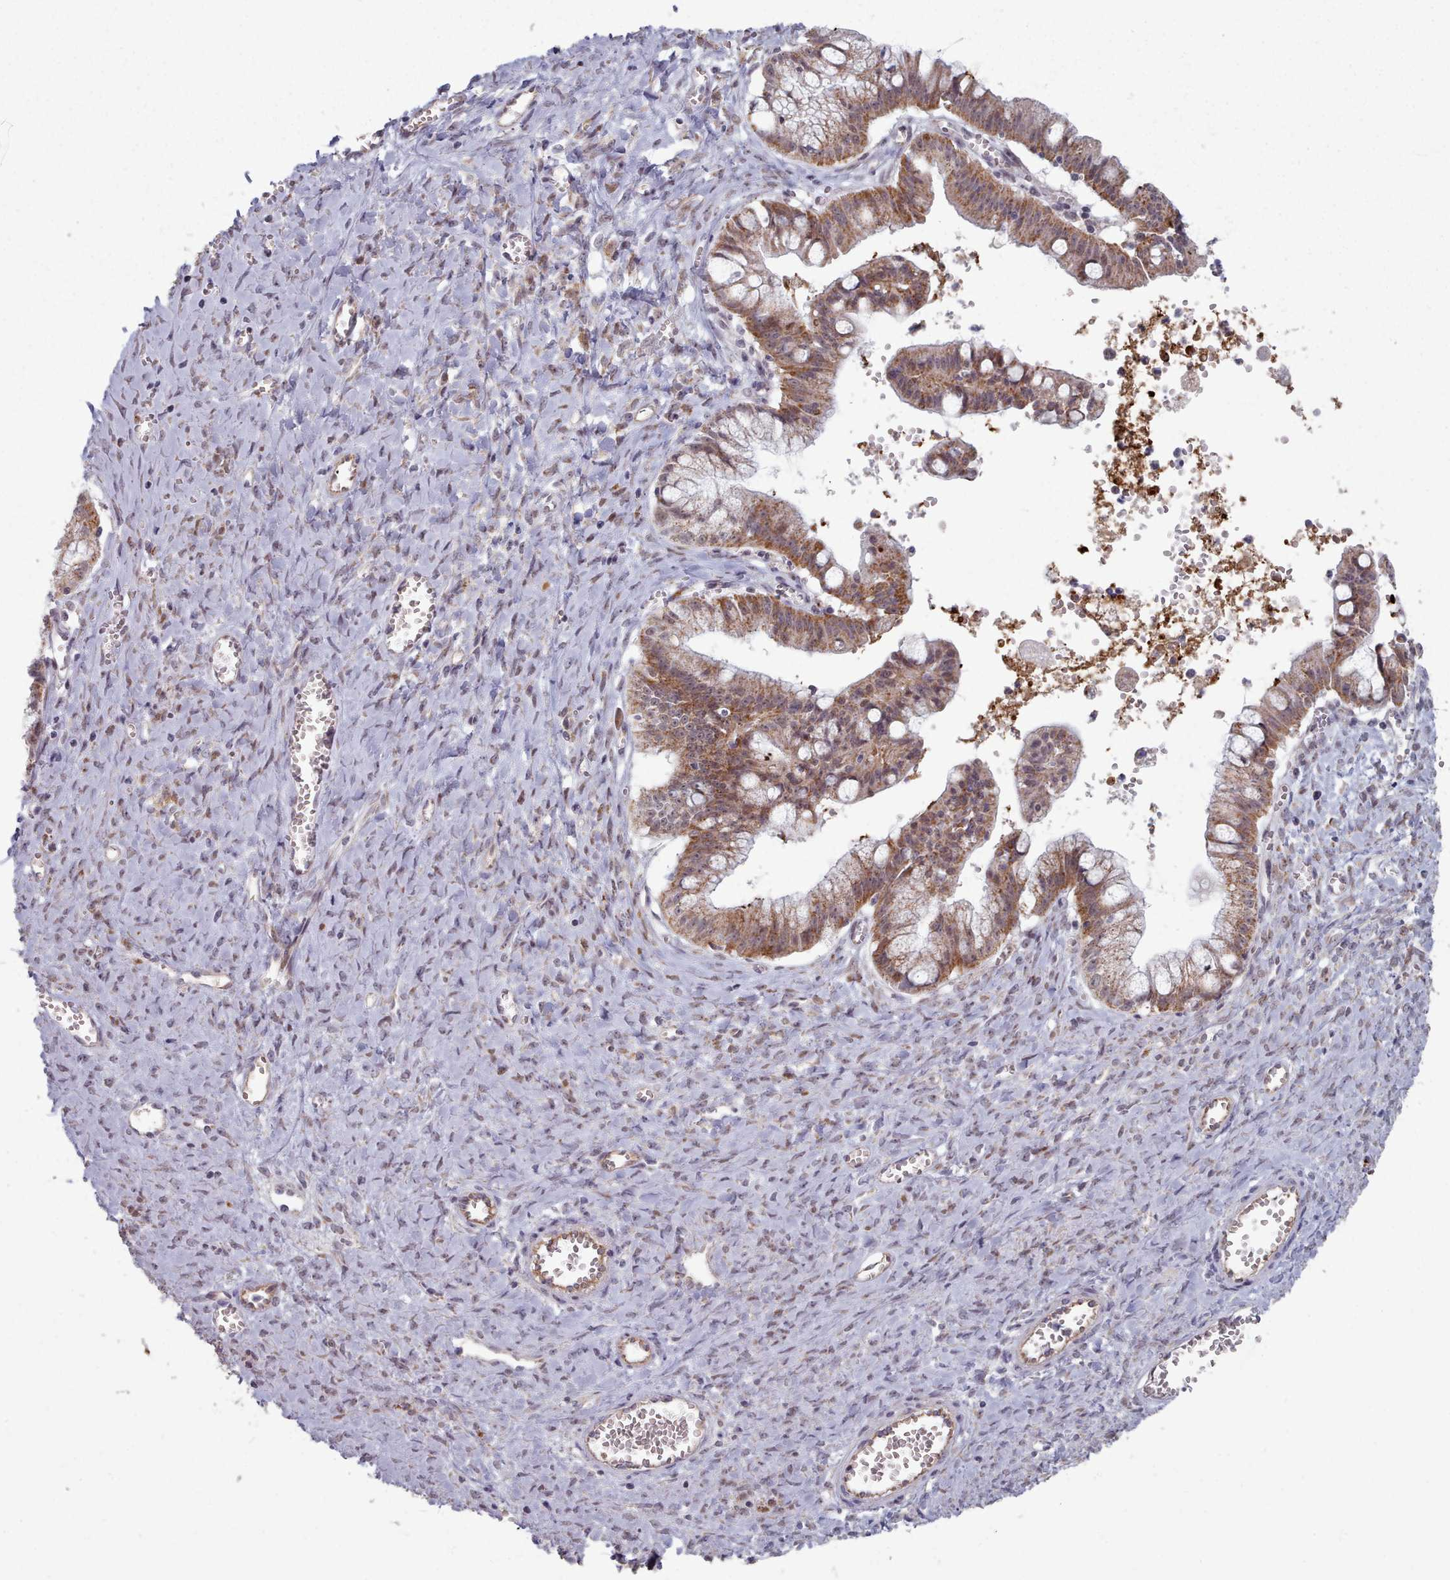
{"staining": {"intensity": "moderate", "quantity": ">75%", "location": "cytoplasmic/membranous,nuclear"}, "tissue": "ovarian cancer", "cell_type": "Tumor cells", "image_type": "cancer", "snomed": [{"axis": "morphology", "description": "Cystadenocarcinoma, mucinous, NOS"}, {"axis": "topography", "description": "Ovary"}], "caption": "Human ovarian cancer (mucinous cystadenocarcinoma) stained for a protein (brown) reveals moderate cytoplasmic/membranous and nuclear positive positivity in approximately >75% of tumor cells.", "gene": "TRARG1", "patient": {"sex": "female", "age": 70}}